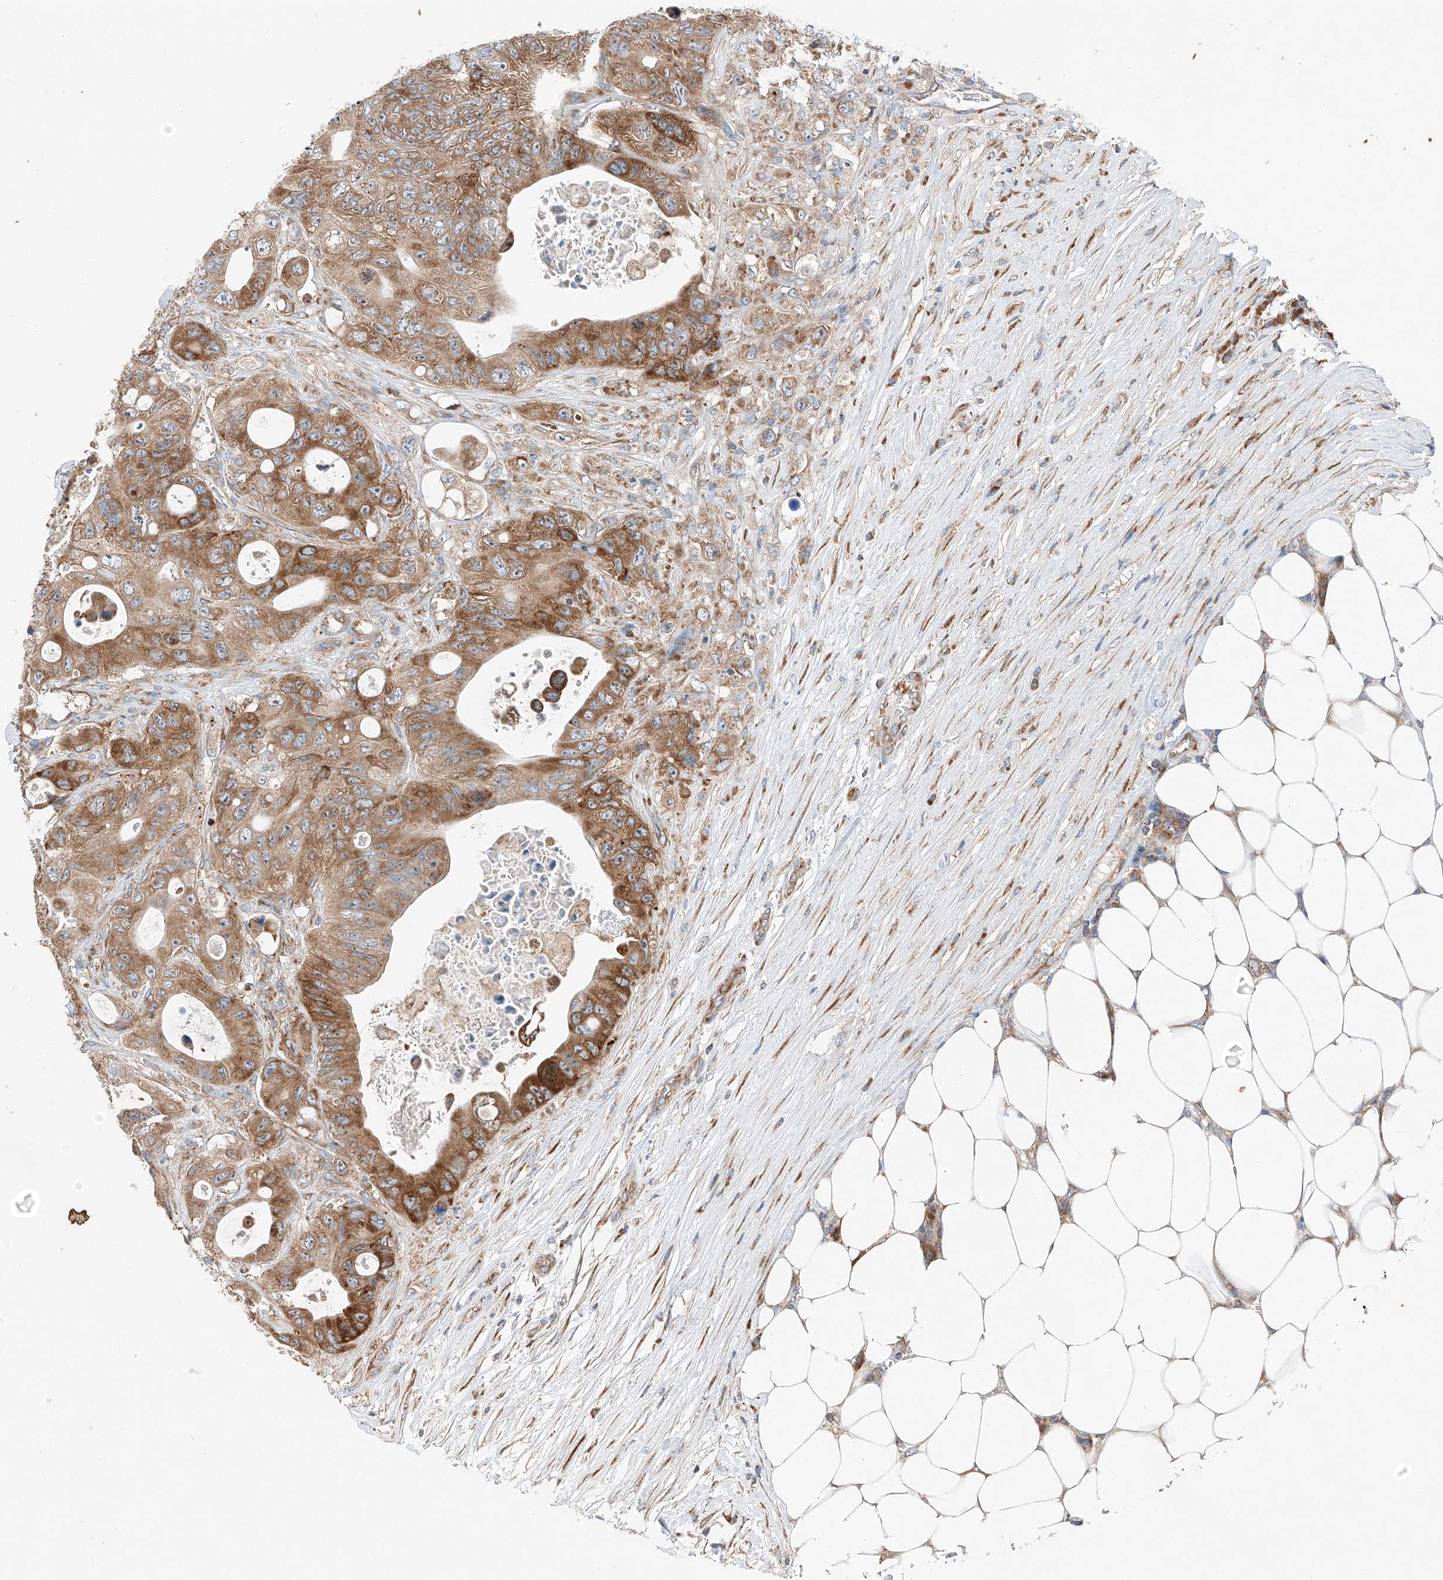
{"staining": {"intensity": "strong", "quantity": ">75%", "location": "cytoplasmic/membranous"}, "tissue": "colorectal cancer", "cell_type": "Tumor cells", "image_type": "cancer", "snomed": [{"axis": "morphology", "description": "Adenocarcinoma, NOS"}, {"axis": "topography", "description": "Colon"}], "caption": "Immunohistochemical staining of colorectal cancer (adenocarcinoma) shows strong cytoplasmic/membranous protein expression in approximately >75% of tumor cells.", "gene": "ZC3H15", "patient": {"sex": "female", "age": 46}}